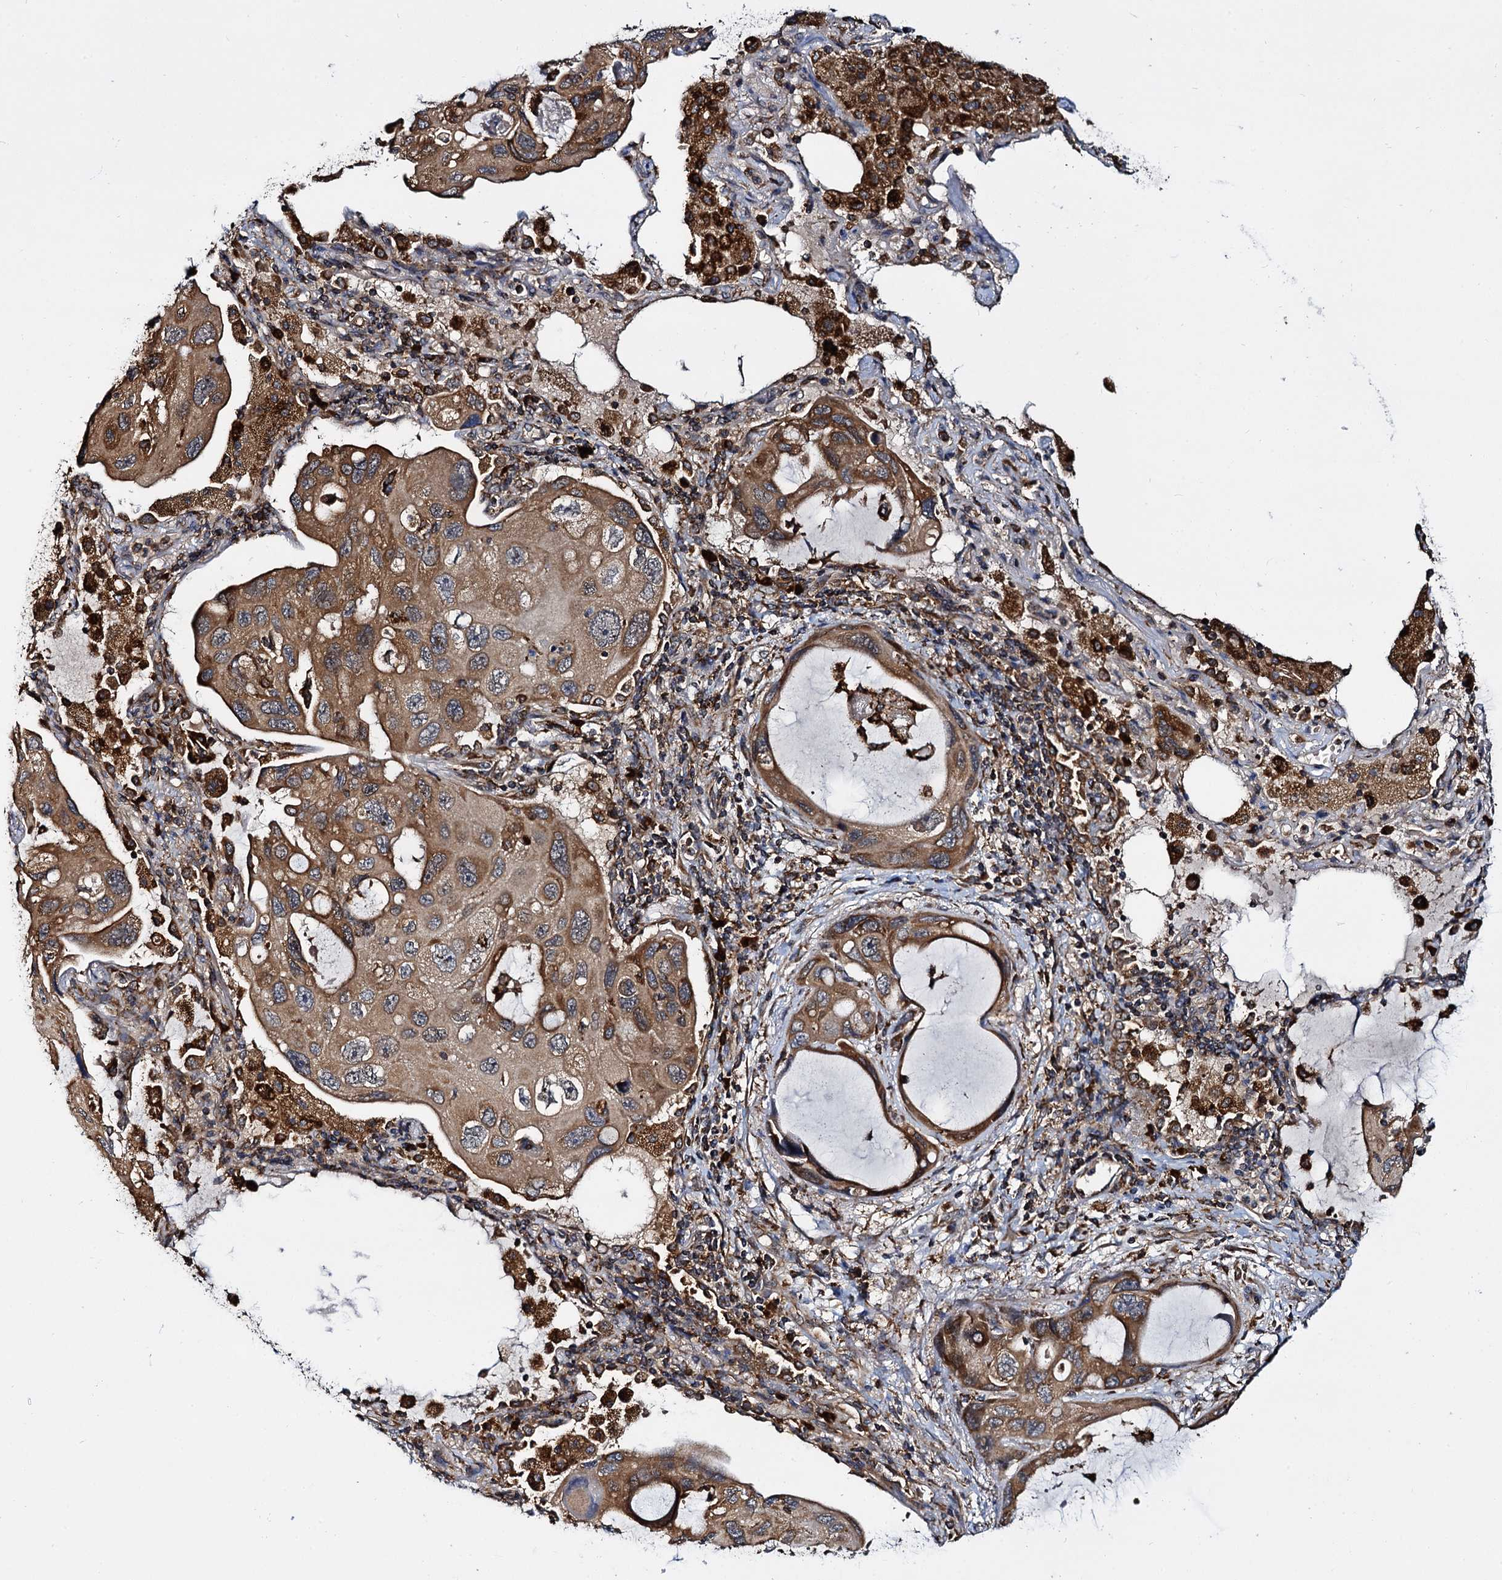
{"staining": {"intensity": "moderate", "quantity": ">75%", "location": "cytoplasmic/membranous"}, "tissue": "lung cancer", "cell_type": "Tumor cells", "image_type": "cancer", "snomed": [{"axis": "morphology", "description": "Squamous cell carcinoma, NOS"}, {"axis": "topography", "description": "Lung"}], "caption": "Immunohistochemistry image of squamous cell carcinoma (lung) stained for a protein (brown), which reveals medium levels of moderate cytoplasmic/membranous staining in approximately >75% of tumor cells.", "gene": "UFM1", "patient": {"sex": "female", "age": 73}}